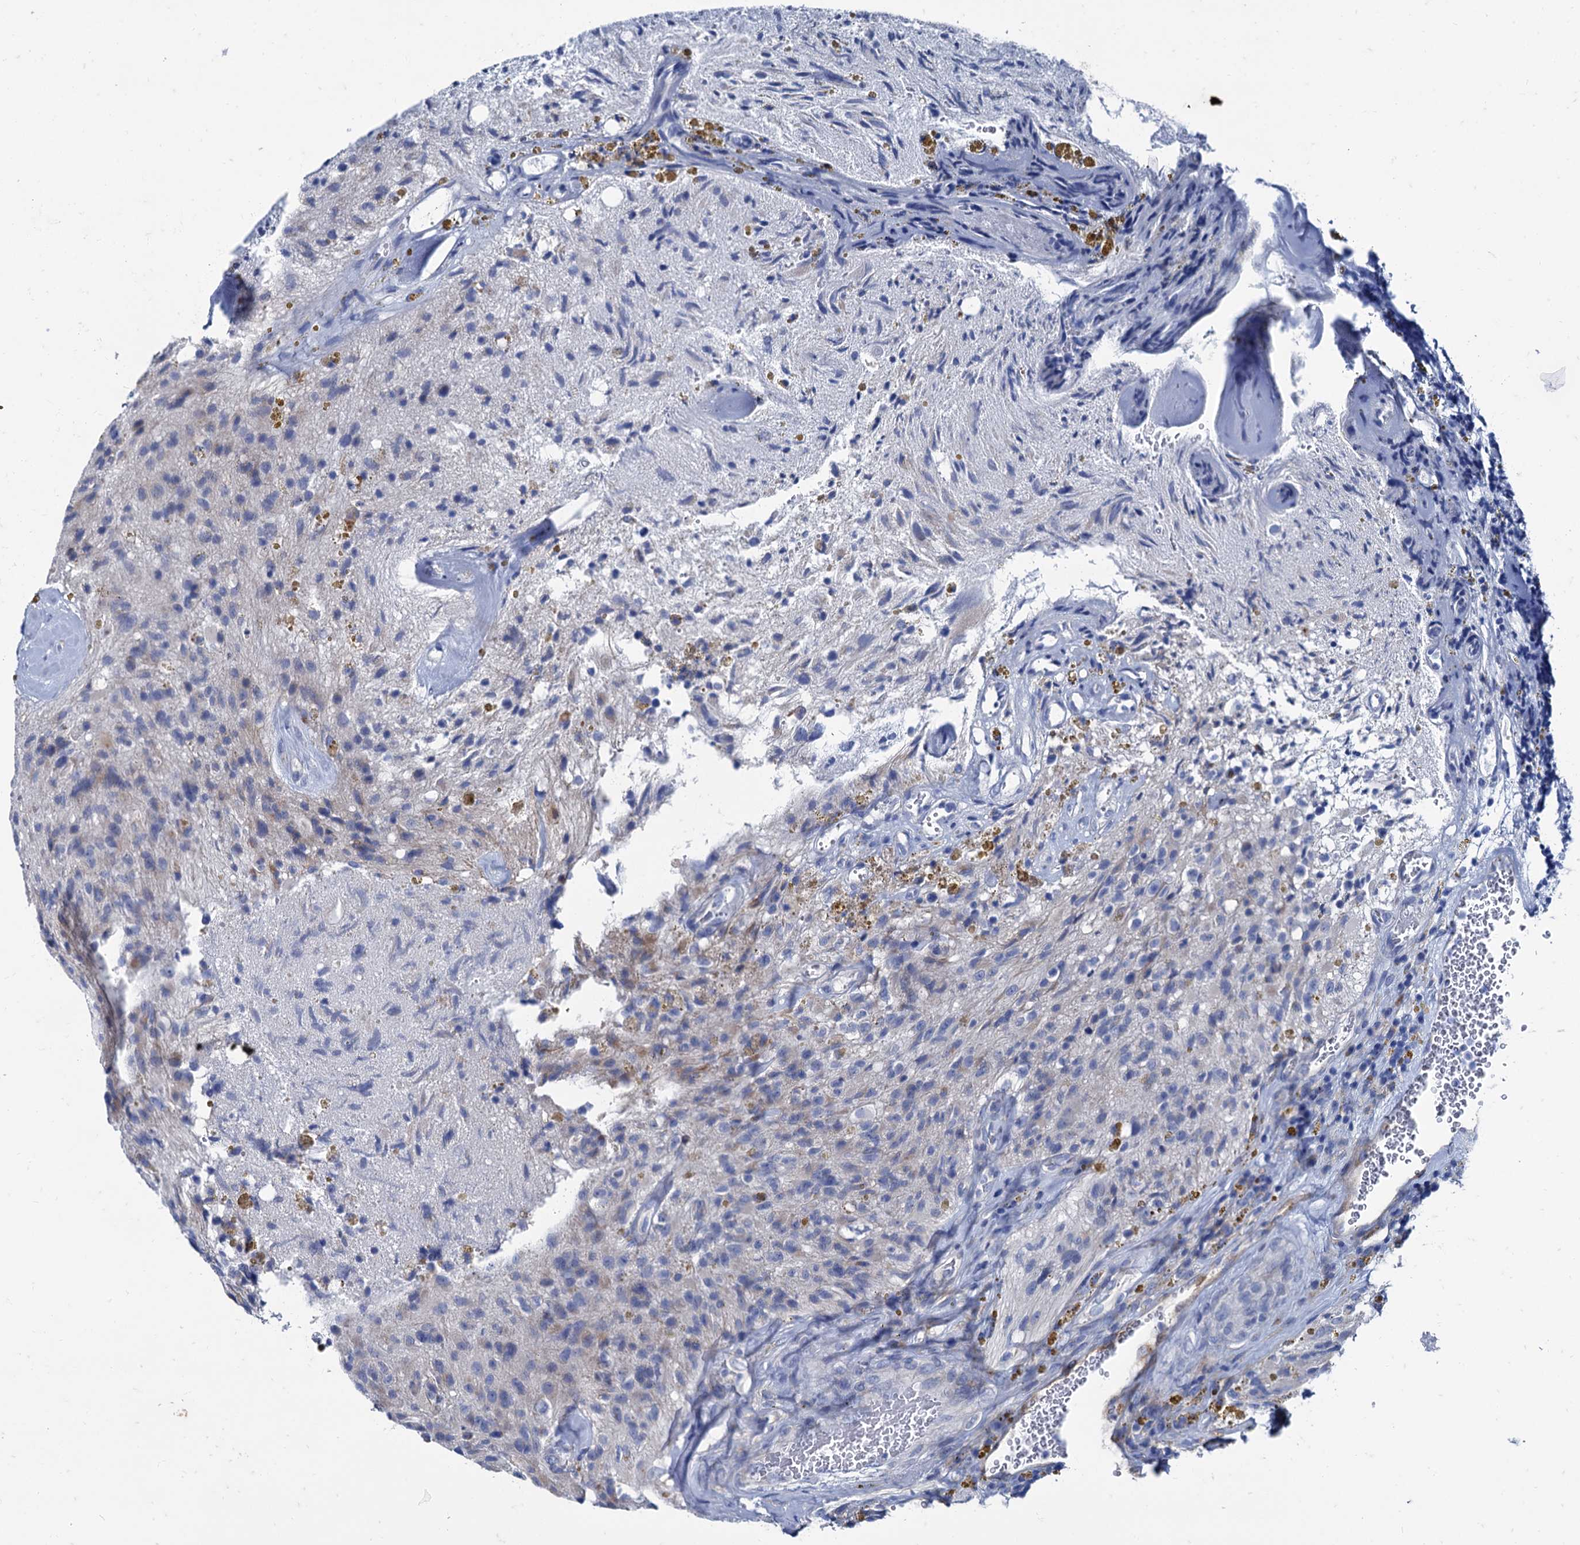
{"staining": {"intensity": "negative", "quantity": "none", "location": "none"}, "tissue": "glioma", "cell_type": "Tumor cells", "image_type": "cancer", "snomed": [{"axis": "morphology", "description": "Glioma, malignant, High grade"}, {"axis": "topography", "description": "Brain"}], "caption": "This is a histopathology image of IHC staining of malignant glioma (high-grade), which shows no positivity in tumor cells.", "gene": "FOXR2", "patient": {"sex": "male", "age": 69}}